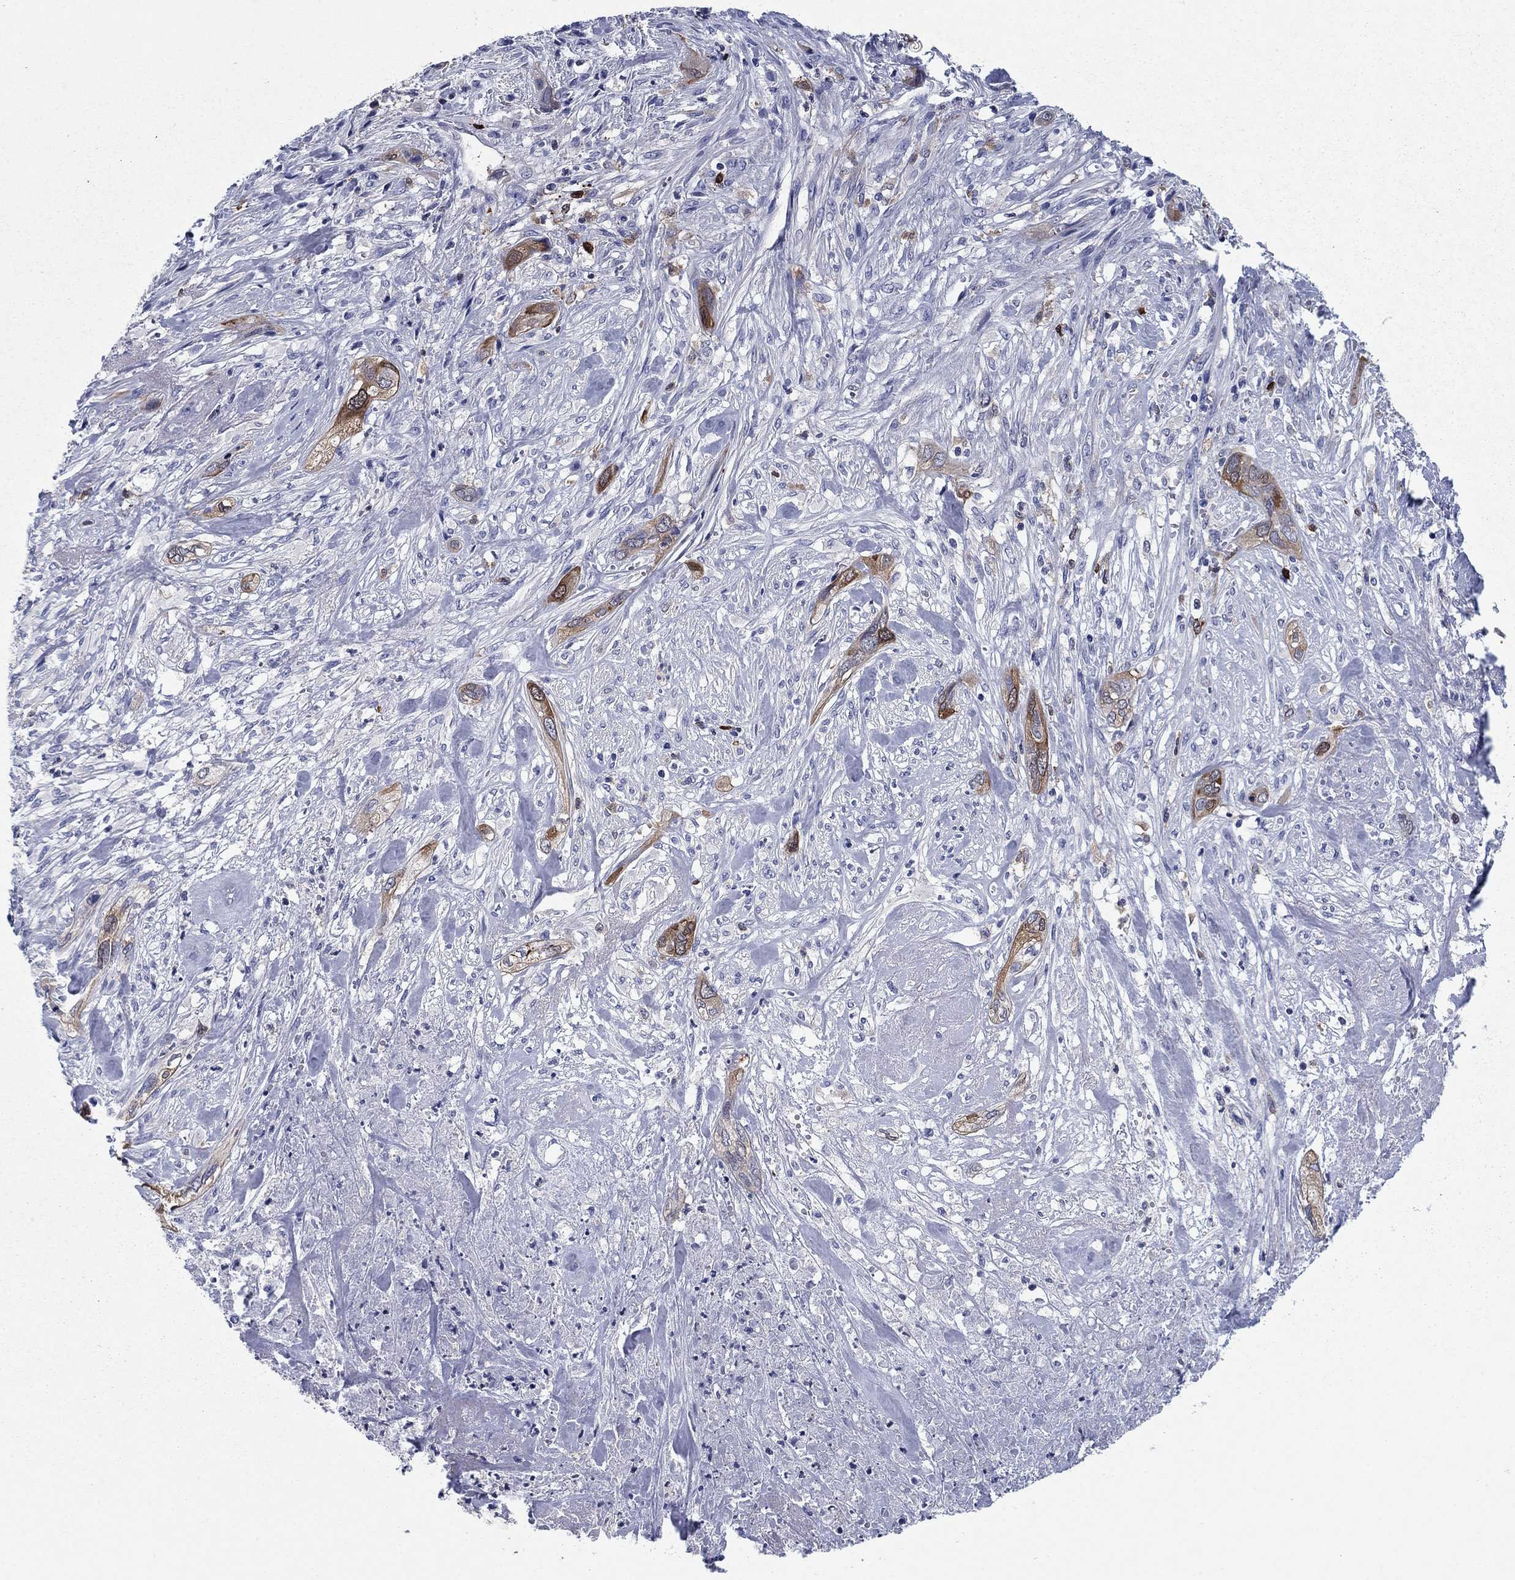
{"staining": {"intensity": "moderate", "quantity": "25%-75%", "location": "cytoplasmic/membranous"}, "tissue": "cervical cancer", "cell_type": "Tumor cells", "image_type": "cancer", "snomed": [{"axis": "morphology", "description": "Squamous cell carcinoma, NOS"}, {"axis": "topography", "description": "Cervix"}], "caption": "Tumor cells demonstrate moderate cytoplasmic/membranous expression in about 25%-75% of cells in cervical cancer. Ihc stains the protein of interest in brown and the nuclei are stained blue.", "gene": "STMN1", "patient": {"sex": "female", "age": 57}}